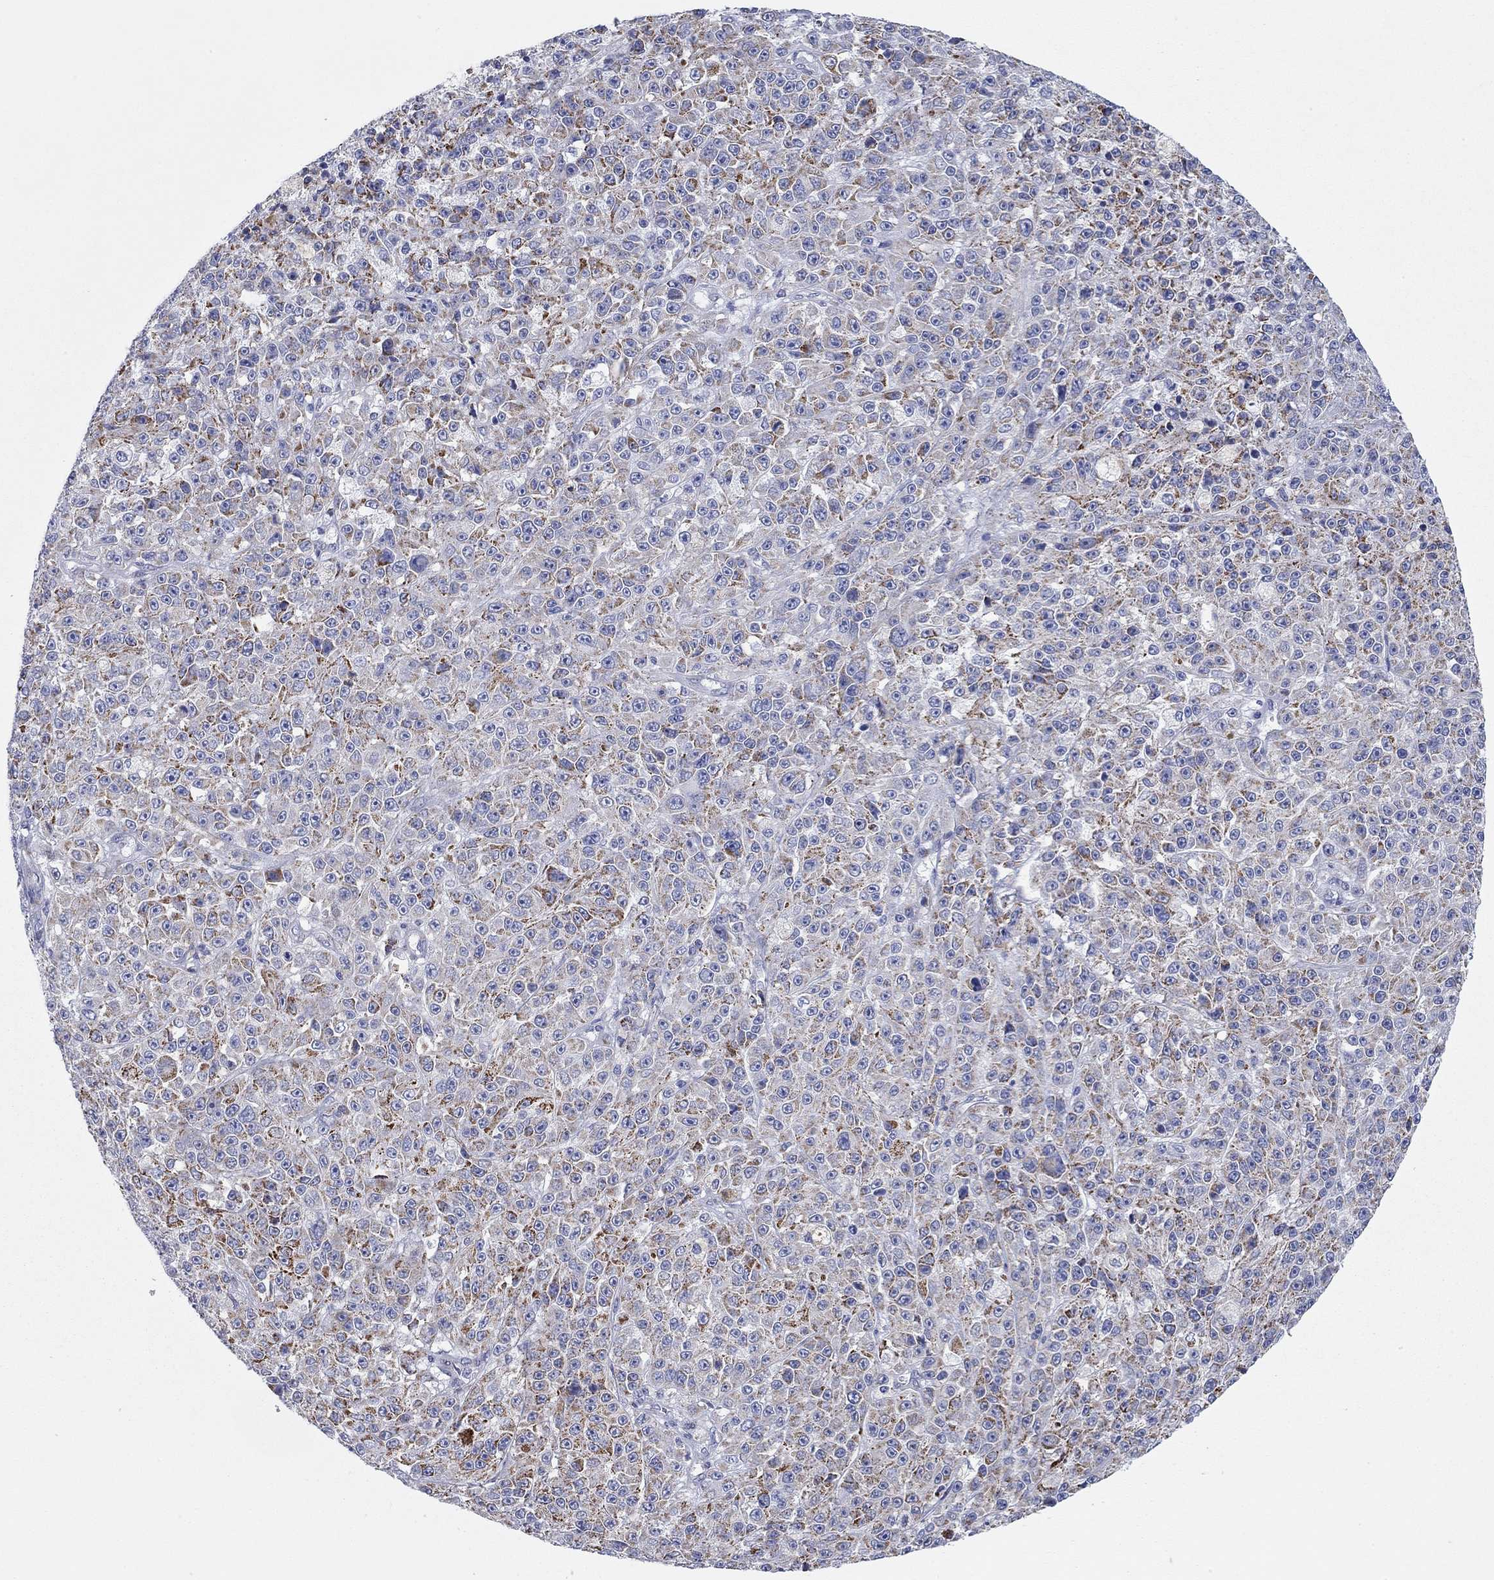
{"staining": {"intensity": "weak", "quantity": "<25%", "location": "cytoplasmic/membranous"}, "tissue": "melanoma", "cell_type": "Tumor cells", "image_type": "cancer", "snomed": [{"axis": "morphology", "description": "Malignant melanoma, NOS"}, {"axis": "topography", "description": "Skin"}], "caption": "There is no significant staining in tumor cells of melanoma.", "gene": "CHI3L2", "patient": {"sex": "female", "age": 58}}